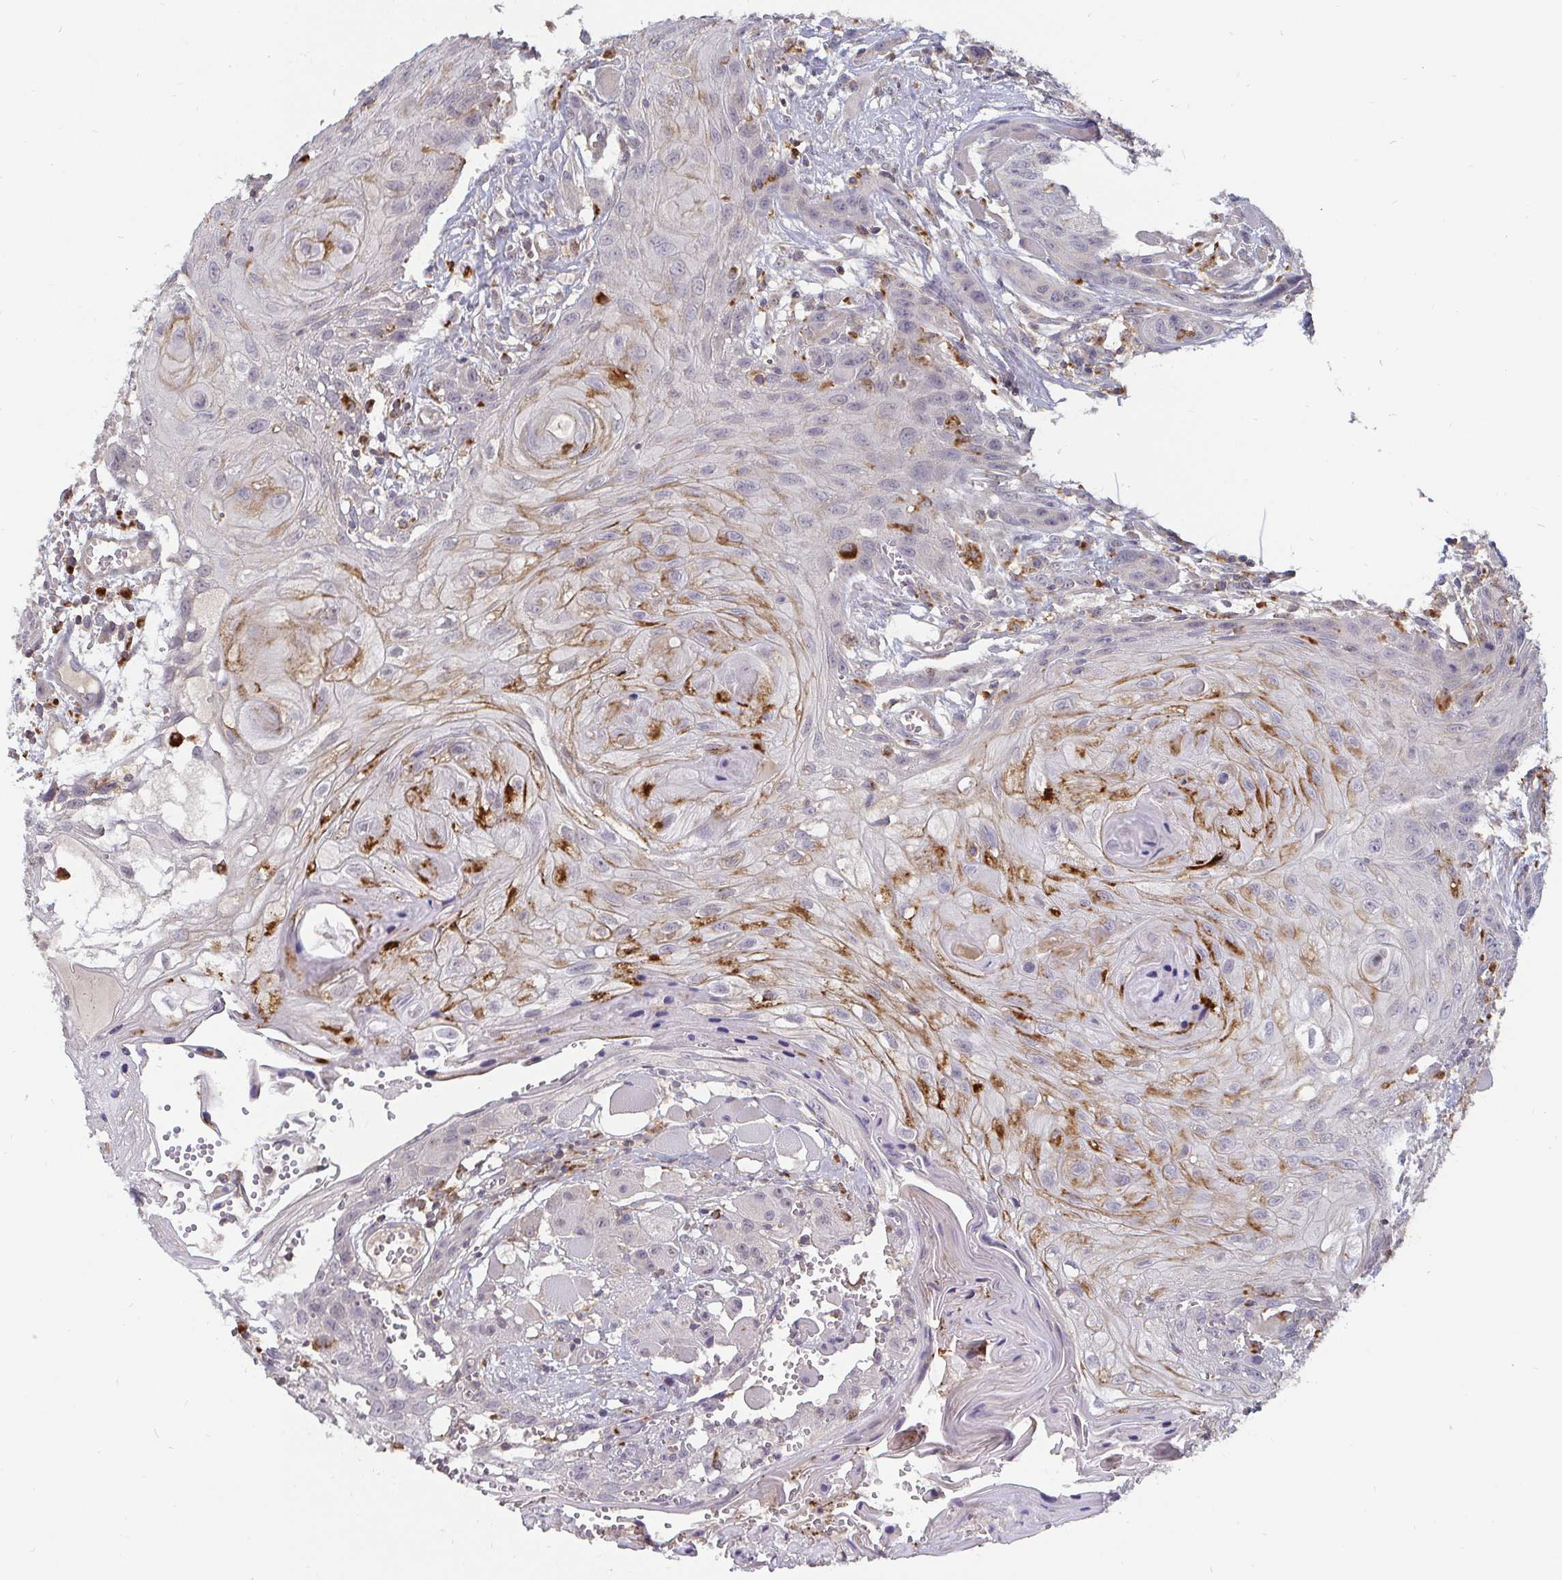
{"staining": {"intensity": "moderate", "quantity": "<25%", "location": "cytoplasmic/membranous"}, "tissue": "head and neck cancer", "cell_type": "Tumor cells", "image_type": "cancer", "snomed": [{"axis": "morphology", "description": "Squamous cell carcinoma, NOS"}, {"axis": "topography", "description": "Oral tissue"}, {"axis": "topography", "description": "Head-Neck"}], "caption": "Protein staining by immunohistochemistry (IHC) shows moderate cytoplasmic/membranous expression in approximately <25% of tumor cells in head and neck cancer. The protein is stained brown, and the nuclei are stained in blue (DAB (3,3'-diaminobenzidine) IHC with brightfield microscopy, high magnification).", "gene": "CDH18", "patient": {"sex": "male", "age": 58}}